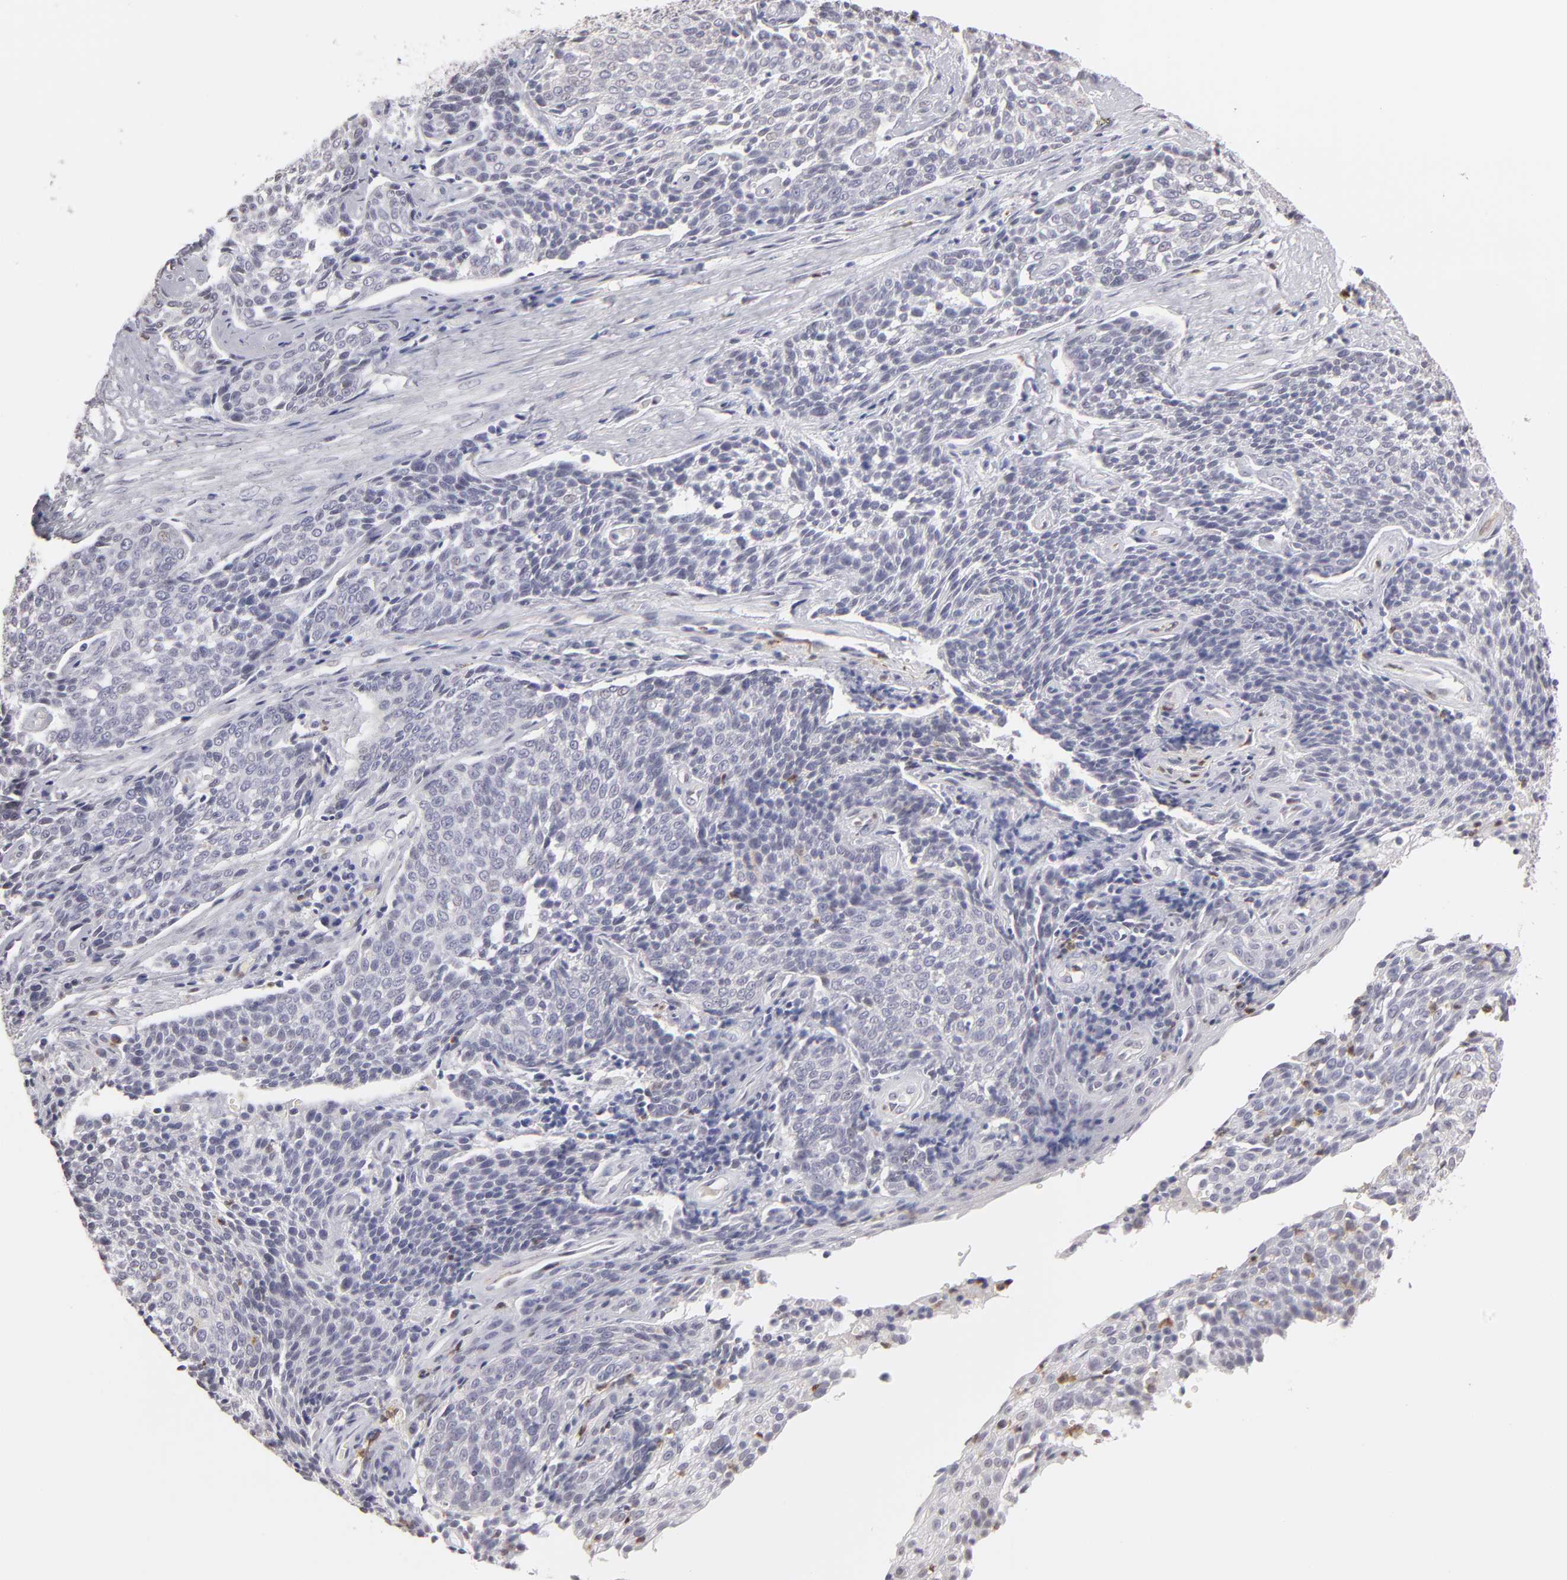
{"staining": {"intensity": "negative", "quantity": "none", "location": "none"}, "tissue": "cervical cancer", "cell_type": "Tumor cells", "image_type": "cancer", "snomed": [{"axis": "morphology", "description": "Squamous cell carcinoma, NOS"}, {"axis": "topography", "description": "Cervix"}], "caption": "The immunohistochemistry (IHC) histopathology image has no significant staining in tumor cells of cervical cancer (squamous cell carcinoma) tissue.", "gene": "MGAM", "patient": {"sex": "female", "age": 34}}